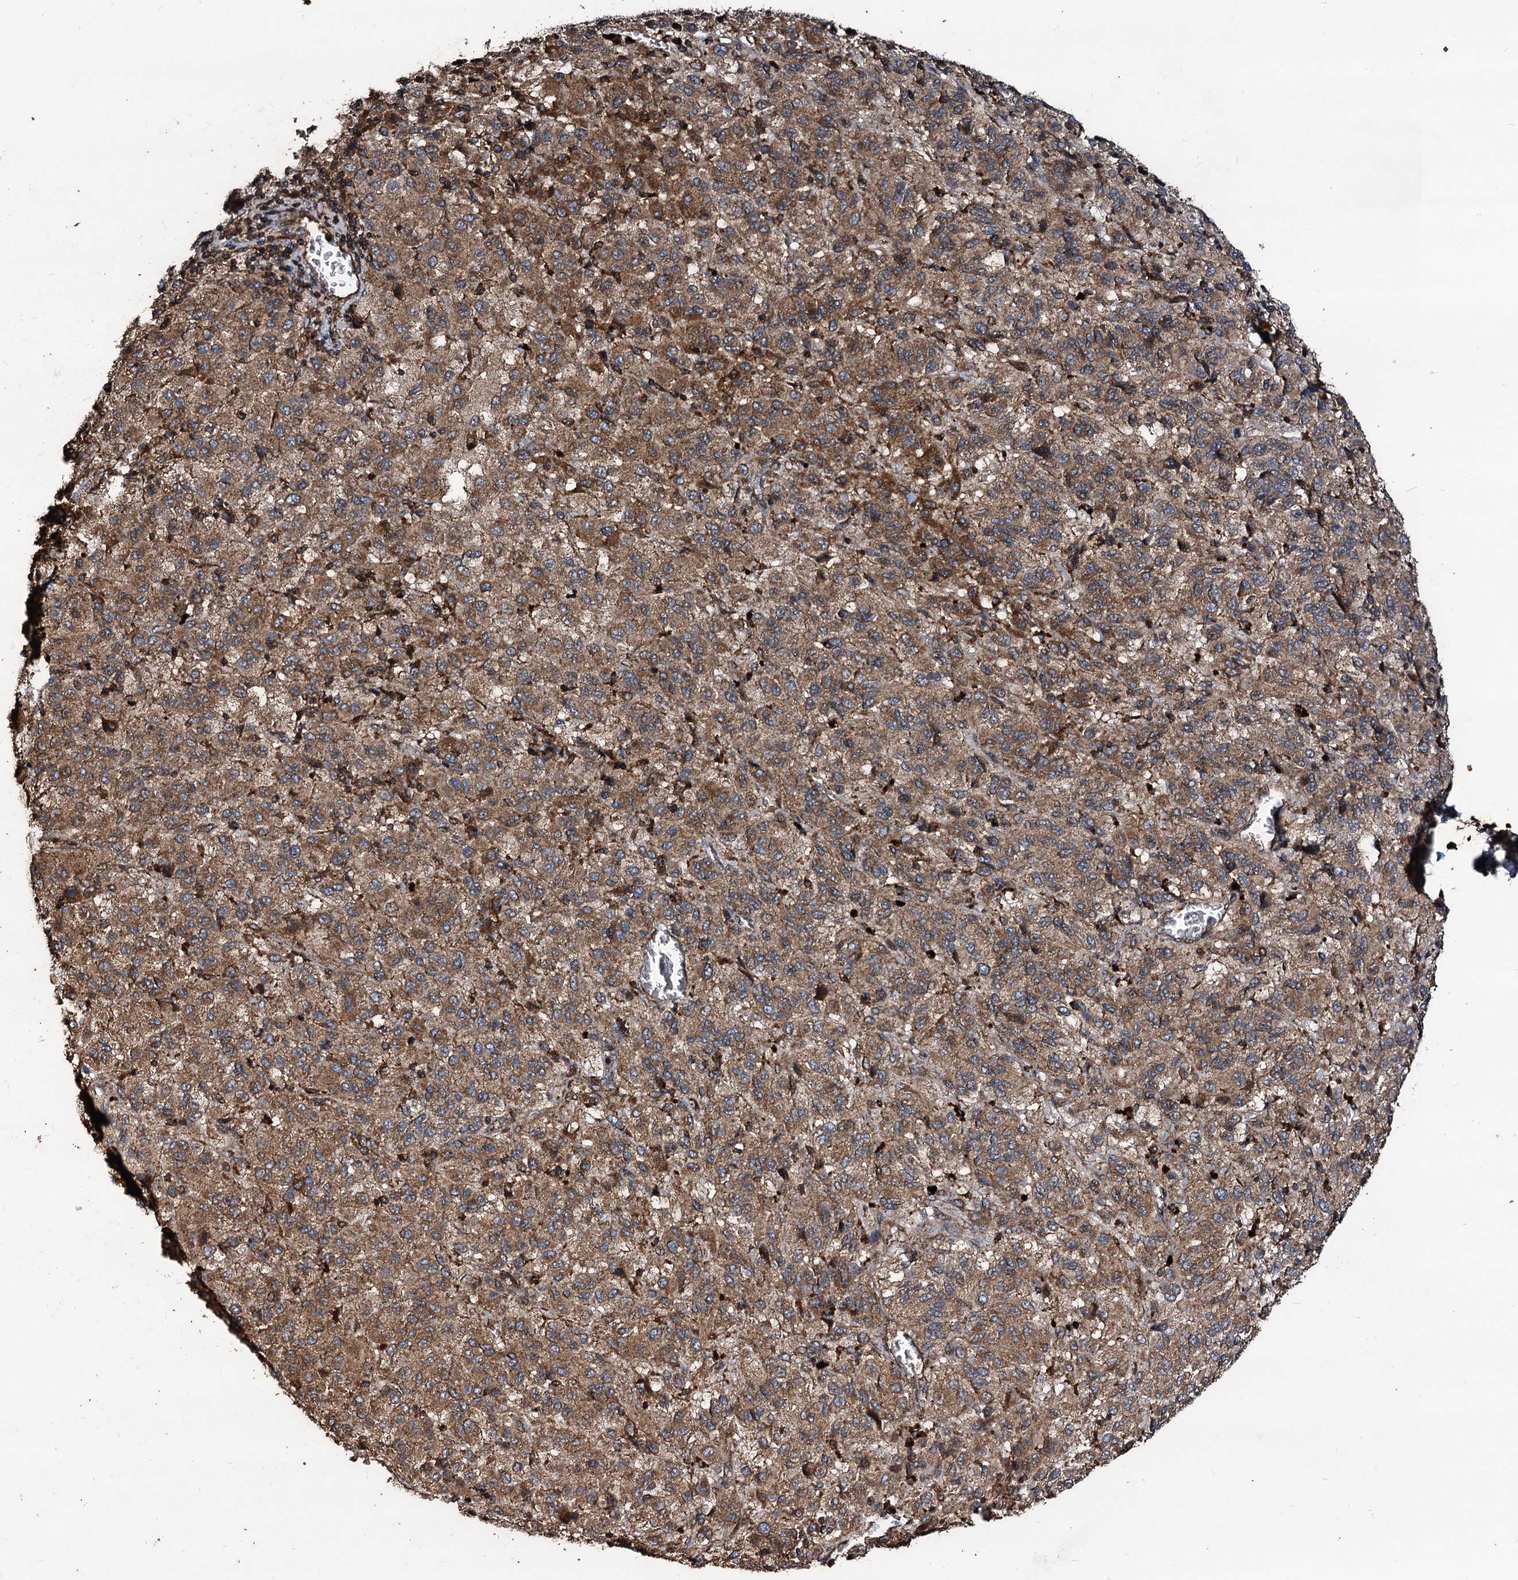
{"staining": {"intensity": "moderate", "quantity": ">75%", "location": "cytoplasmic/membranous"}, "tissue": "melanoma", "cell_type": "Tumor cells", "image_type": "cancer", "snomed": [{"axis": "morphology", "description": "Malignant melanoma, Metastatic site"}, {"axis": "topography", "description": "Lung"}], "caption": "Human melanoma stained for a protein (brown) exhibits moderate cytoplasmic/membranous positive staining in approximately >75% of tumor cells.", "gene": "NOTCH2NLA", "patient": {"sex": "male", "age": 64}}